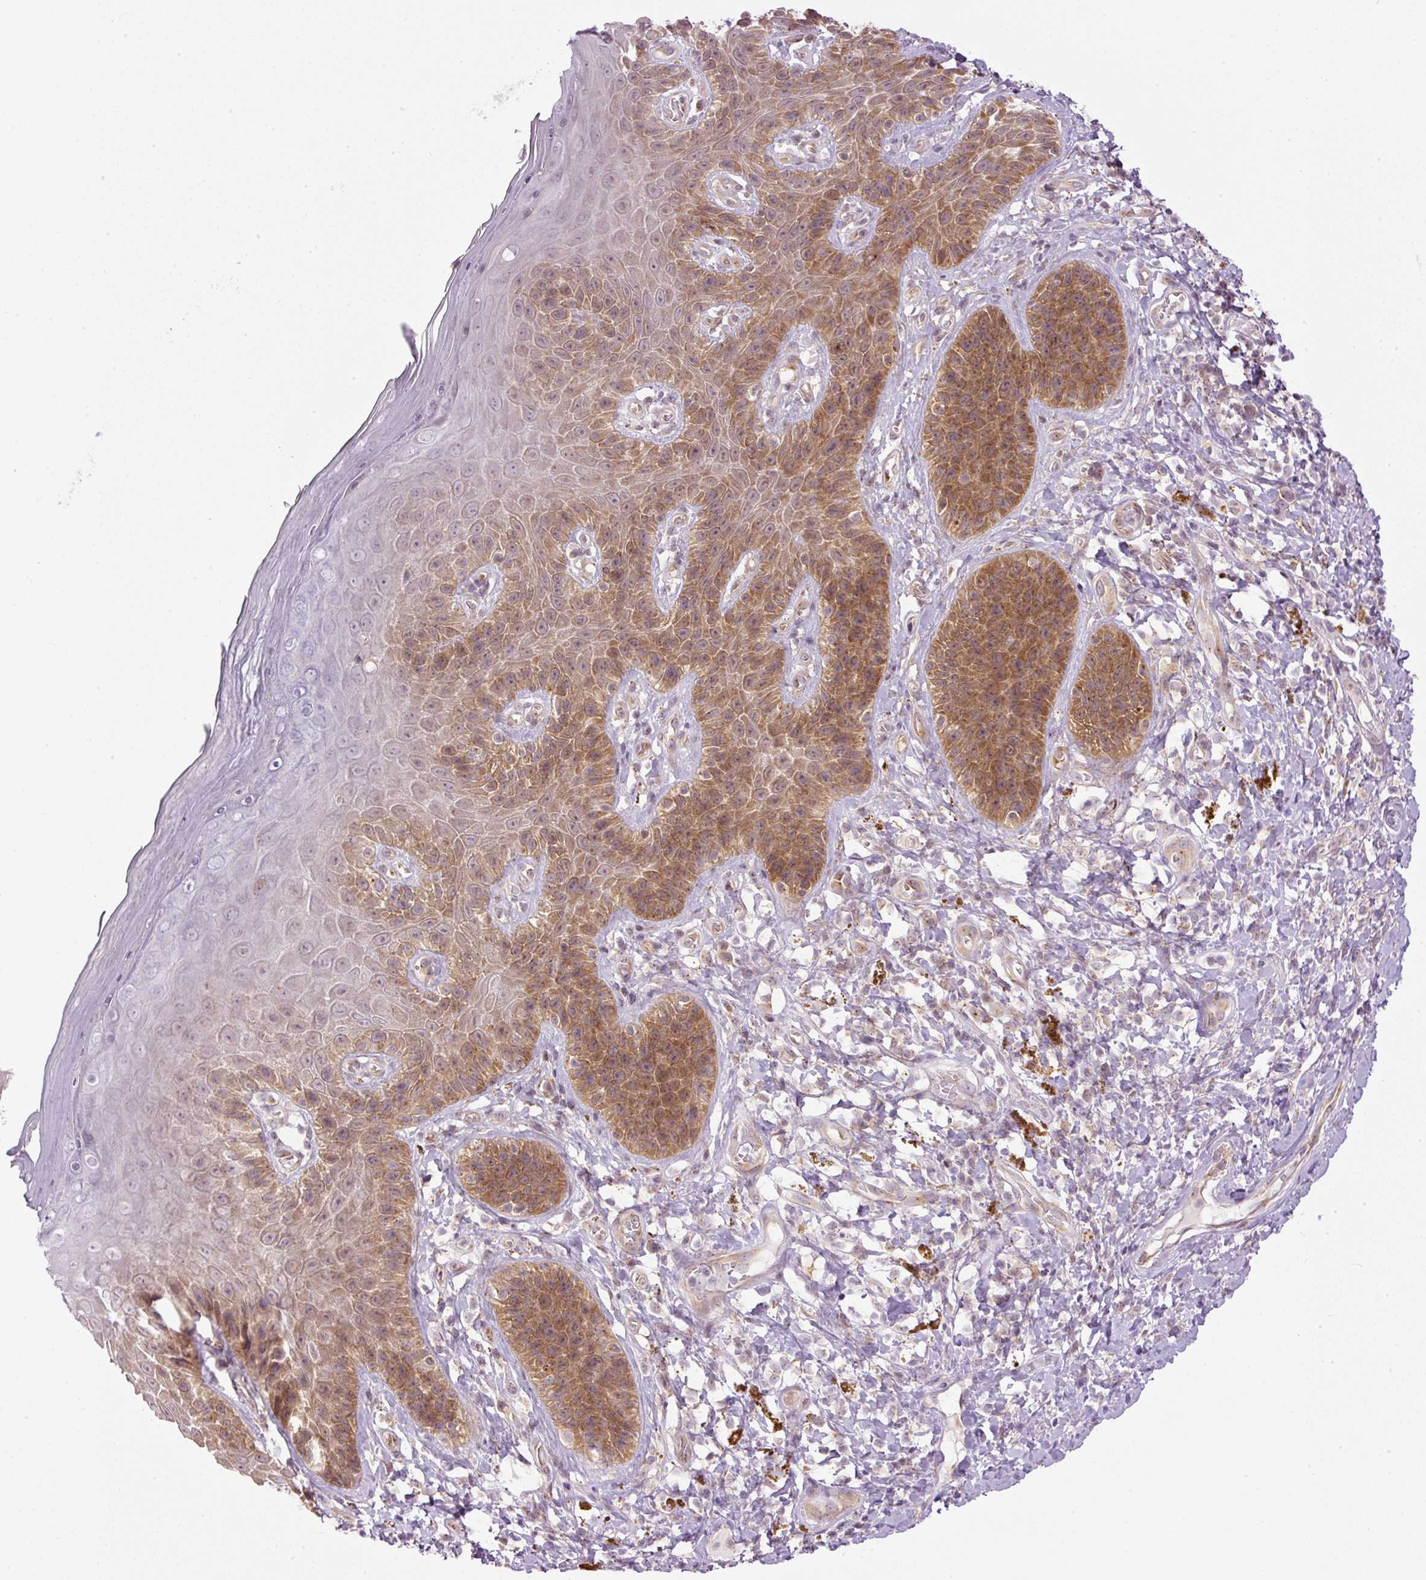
{"staining": {"intensity": "moderate", "quantity": ">75%", "location": "cytoplasmic/membranous"}, "tissue": "skin", "cell_type": "Epidermal cells", "image_type": "normal", "snomed": [{"axis": "morphology", "description": "Normal tissue, NOS"}, {"axis": "topography", "description": "Anal"}, {"axis": "topography", "description": "Peripheral nerve tissue"}], "caption": "Immunohistochemical staining of normal skin demonstrates >75% levels of moderate cytoplasmic/membranous protein expression in about >75% of epidermal cells. The staining is performed using DAB (3,3'-diaminobenzidine) brown chromogen to label protein expression. The nuclei are counter-stained blue using hematoxylin.", "gene": "MZT2A", "patient": {"sex": "male", "age": 53}}